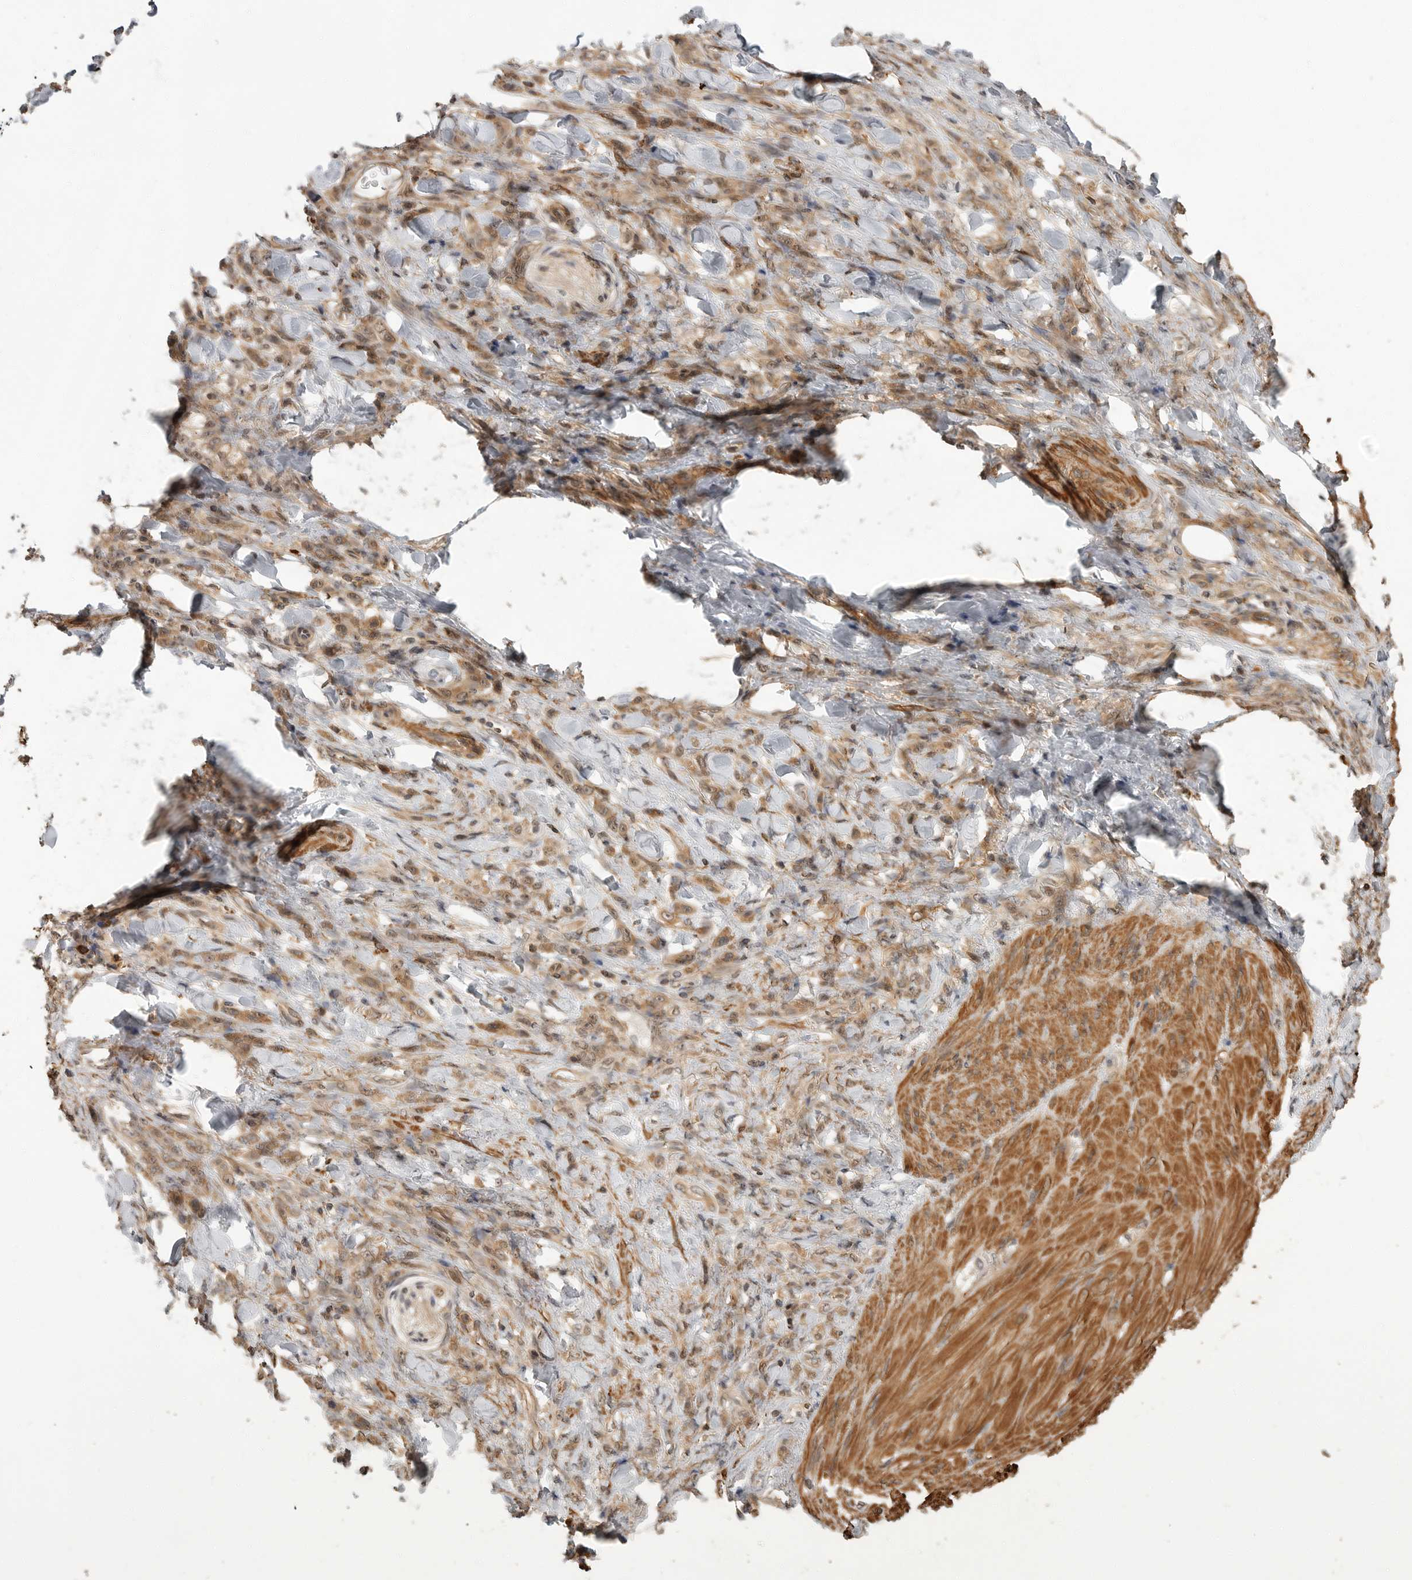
{"staining": {"intensity": "moderate", "quantity": ">75%", "location": "cytoplasmic/membranous,nuclear"}, "tissue": "stomach cancer", "cell_type": "Tumor cells", "image_type": "cancer", "snomed": [{"axis": "morphology", "description": "Normal tissue, NOS"}, {"axis": "morphology", "description": "Adenocarcinoma, NOS"}, {"axis": "topography", "description": "Stomach"}], "caption": "Human stomach cancer (adenocarcinoma) stained with a protein marker demonstrates moderate staining in tumor cells.", "gene": "ERN1", "patient": {"sex": "male", "age": 82}}